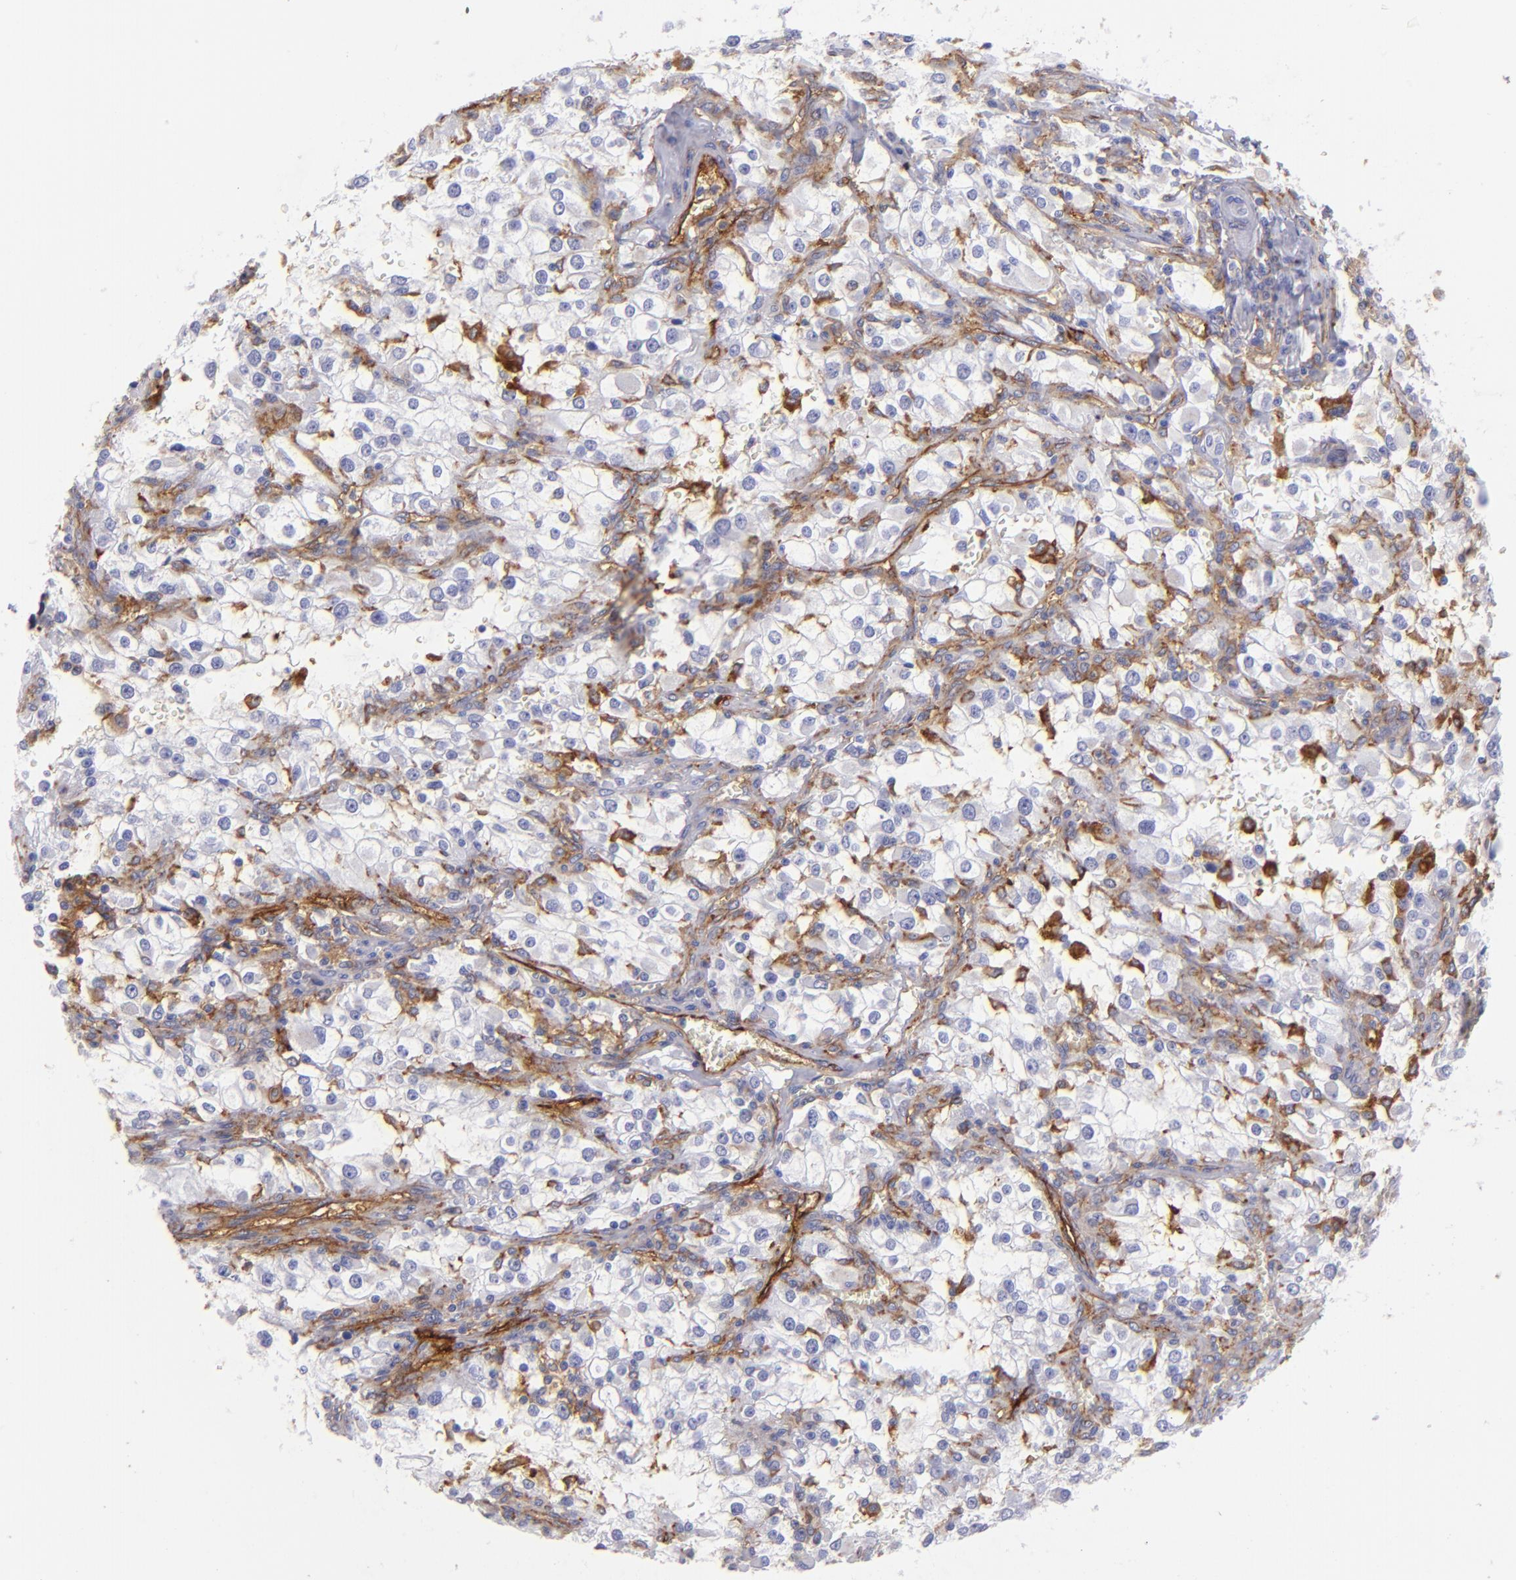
{"staining": {"intensity": "negative", "quantity": "none", "location": "none"}, "tissue": "renal cancer", "cell_type": "Tumor cells", "image_type": "cancer", "snomed": [{"axis": "morphology", "description": "Adenocarcinoma, NOS"}, {"axis": "topography", "description": "Kidney"}], "caption": "IHC micrograph of human renal cancer (adenocarcinoma) stained for a protein (brown), which reveals no expression in tumor cells.", "gene": "ENTPD1", "patient": {"sex": "female", "age": 52}}